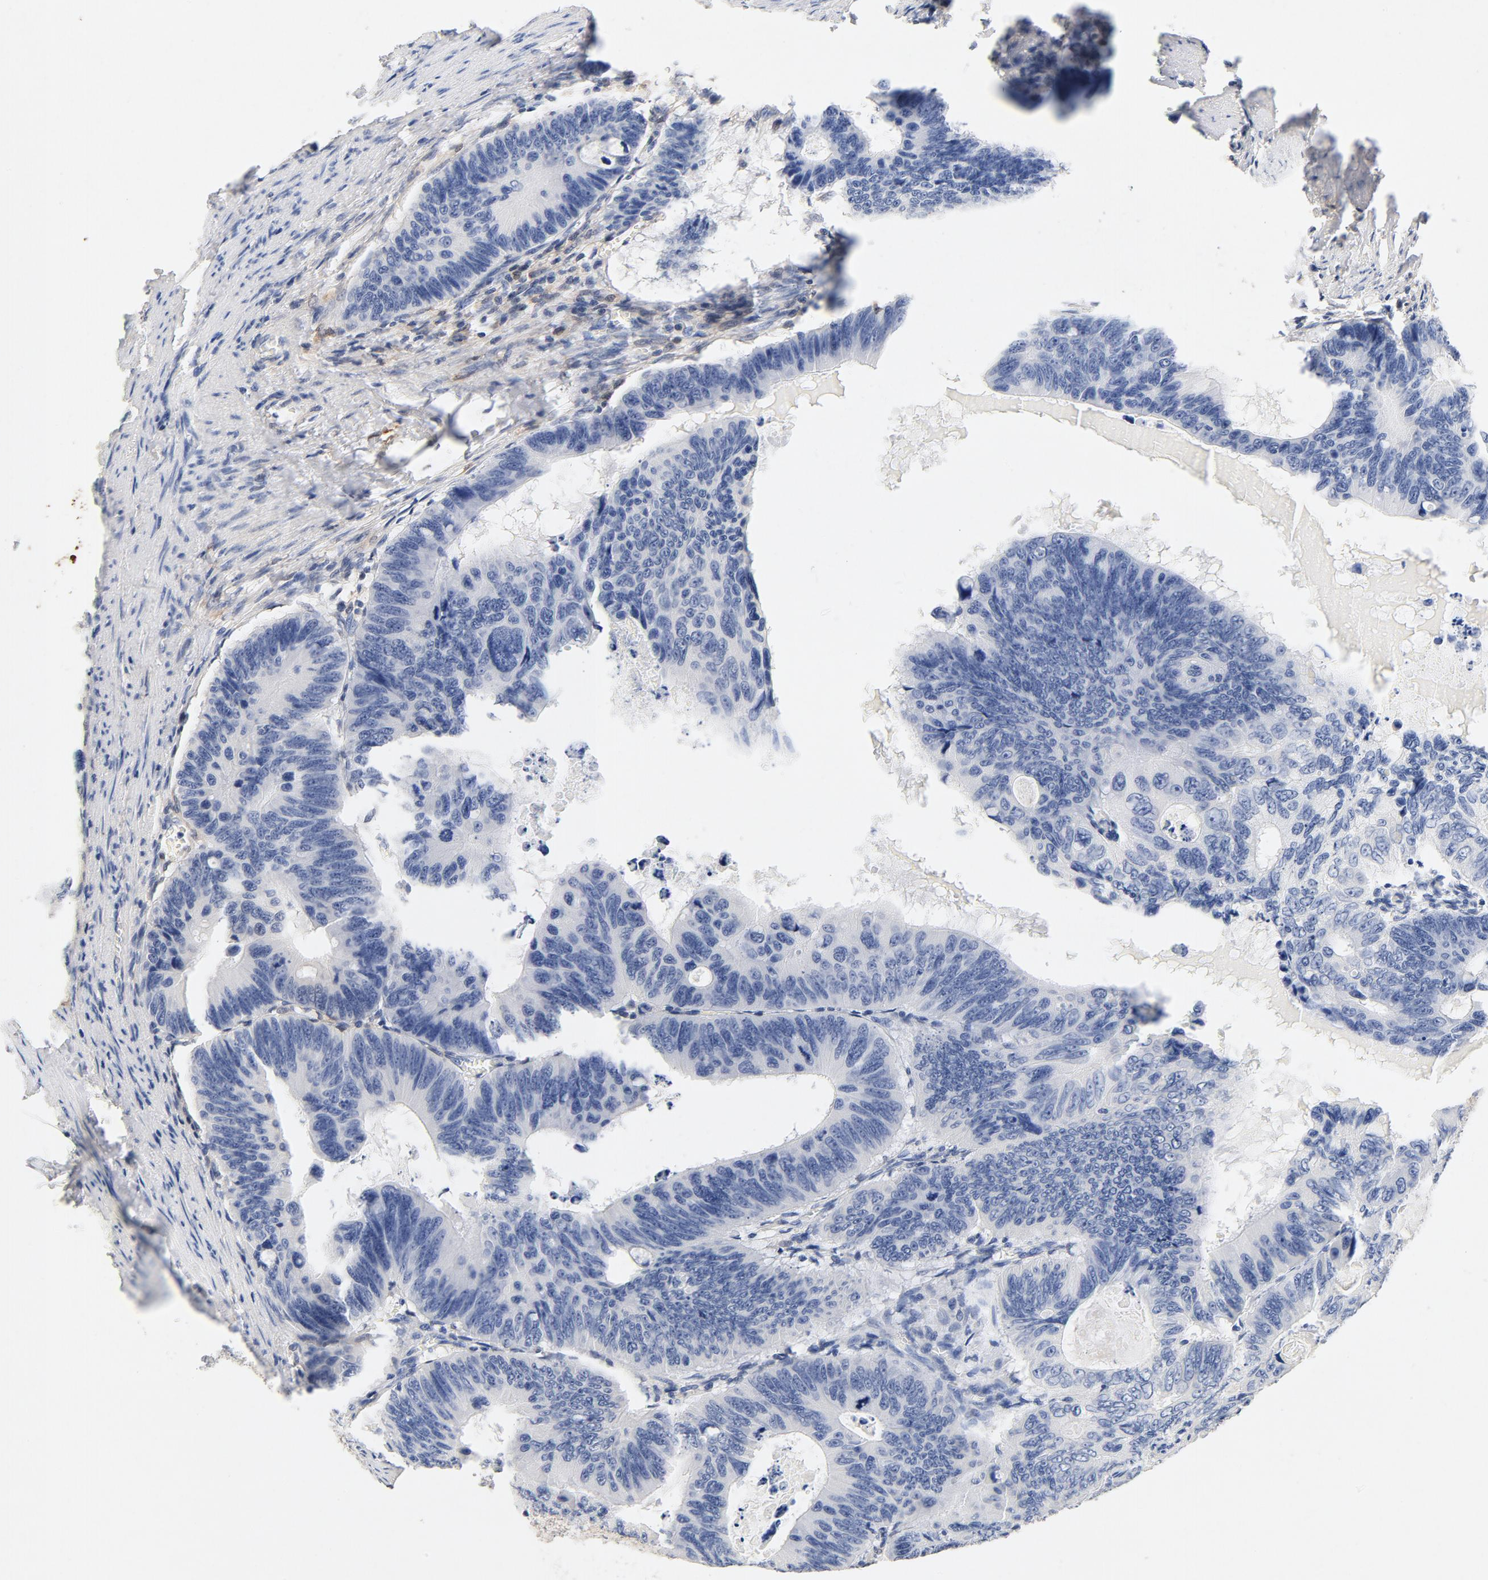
{"staining": {"intensity": "negative", "quantity": "none", "location": "none"}, "tissue": "colorectal cancer", "cell_type": "Tumor cells", "image_type": "cancer", "snomed": [{"axis": "morphology", "description": "Adenocarcinoma, NOS"}, {"axis": "topography", "description": "Colon"}], "caption": "Micrograph shows no protein positivity in tumor cells of adenocarcinoma (colorectal) tissue. The staining was performed using DAB (3,3'-diaminobenzidine) to visualize the protein expression in brown, while the nuclei were stained in blue with hematoxylin (Magnification: 20x).", "gene": "STAT1", "patient": {"sex": "female", "age": 55}}